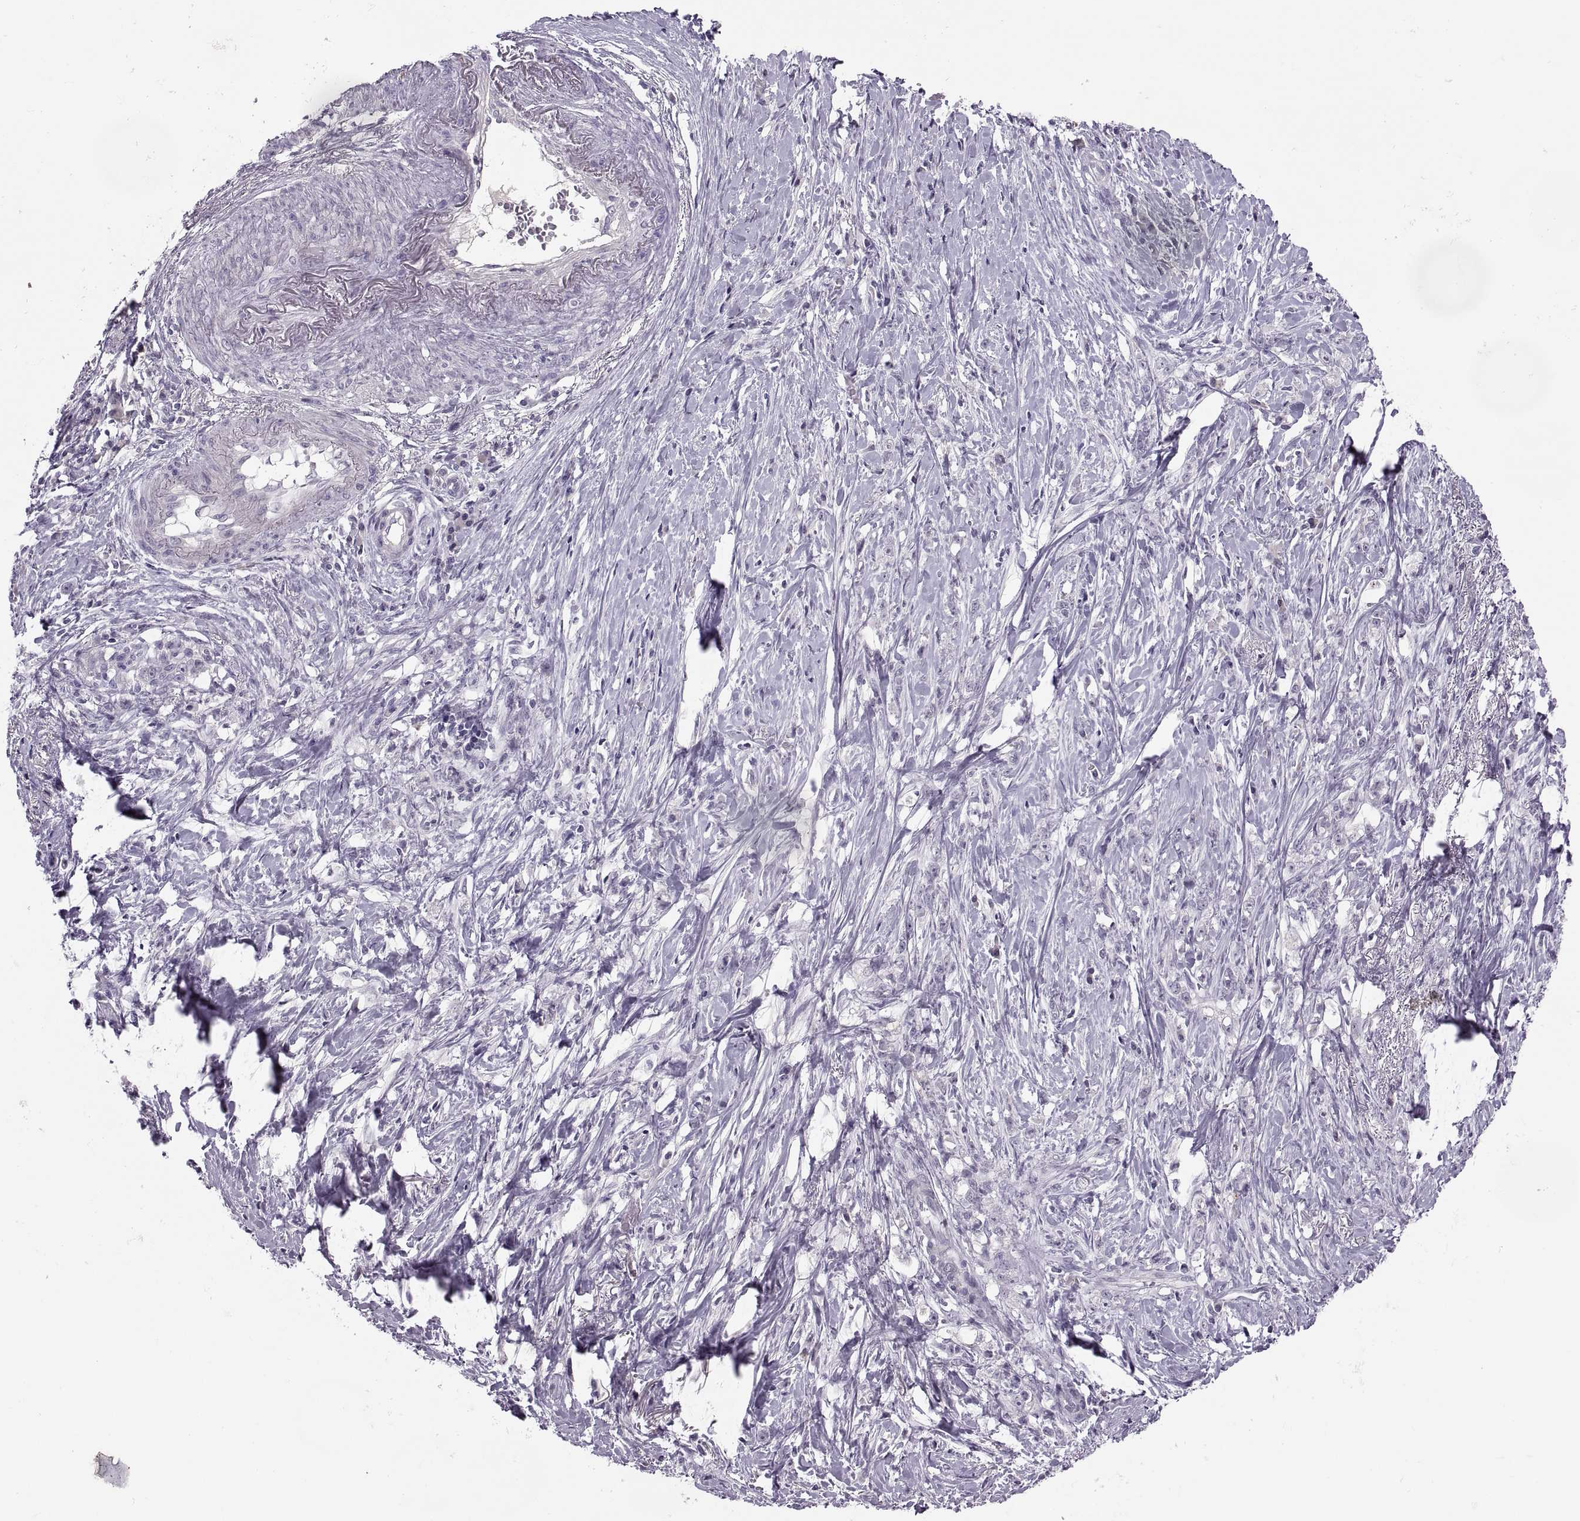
{"staining": {"intensity": "negative", "quantity": "none", "location": "none"}, "tissue": "stomach cancer", "cell_type": "Tumor cells", "image_type": "cancer", "snomed": [{"axis": "morphology", "description": "Adenocarcinoma, NOS"}, {"axis": "topography", "description": "Stomach, lower"}], "caption": "DAB (3,3'-diaminobenzidine) immunohistochemical staining of adenocarcinoma (stomach) reveals no significant staining in tumor cells. (Brightfield microscopy of DAB (3,3'-diaminobenzidine) IHC at high magnification).", "gene": "CHCT1", "patient": {"sex": "male", "age": 88}}